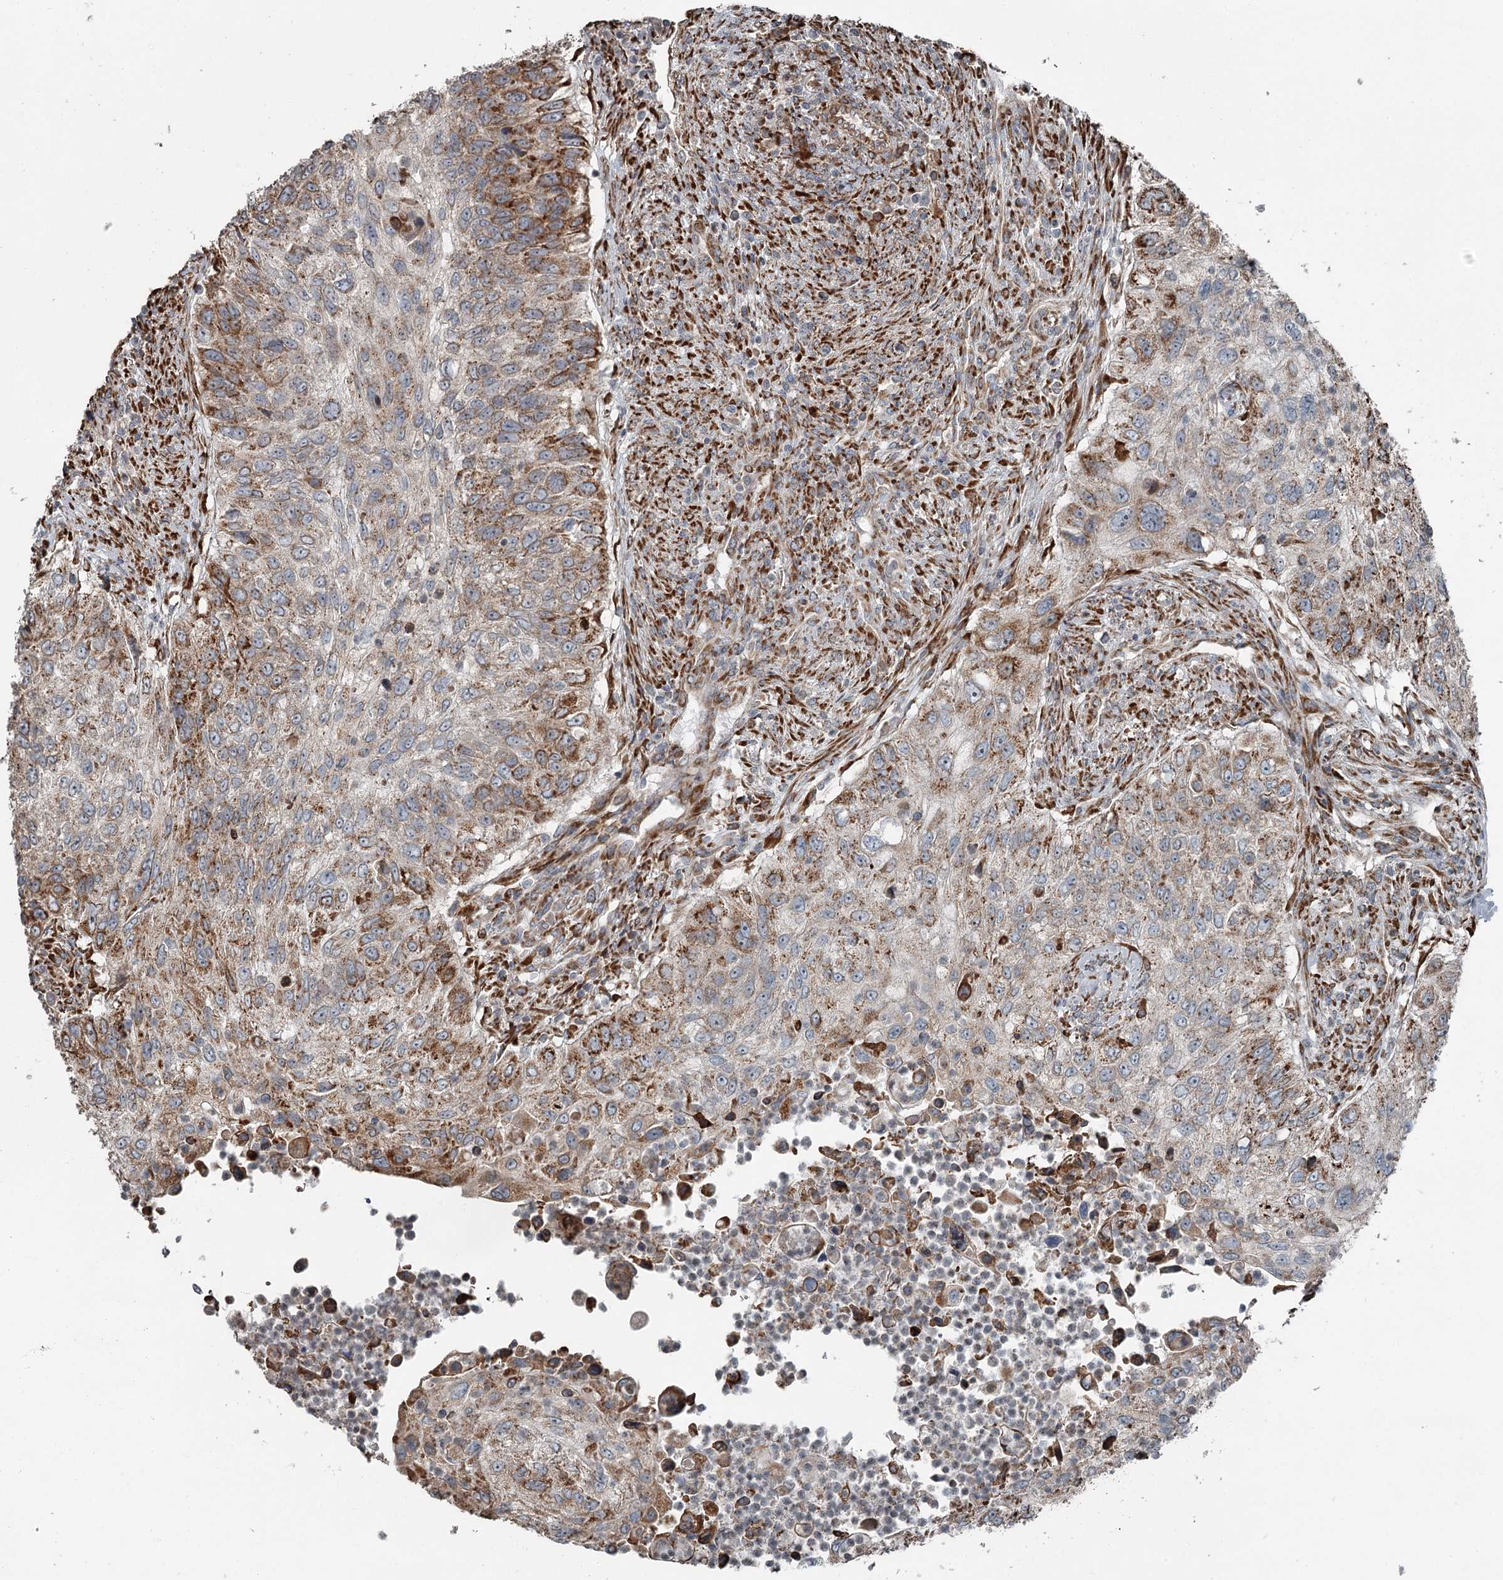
{"staining": {"intensity": "moderate", "quantity": "25%-75%", "location": "cytoplasmic/membranous"}, "tissue": "urothelial cancer", "cell_type": "Tumor cells", "image_type": "cancer", "snomed": [{"axis": "morphology", "description": "Urothelial carcinoma, High grade"}, {"axis": "topography", "description": "Urinary bladder"}], "caption": "Moderate cytoplasmic/membranous staining for a protein is present in about 25%-75% of tumor cells of urothelial cancer using immunohistochemistry.", "gene": "RASSF8", "patient": {"sex": "female", "age": 60}}